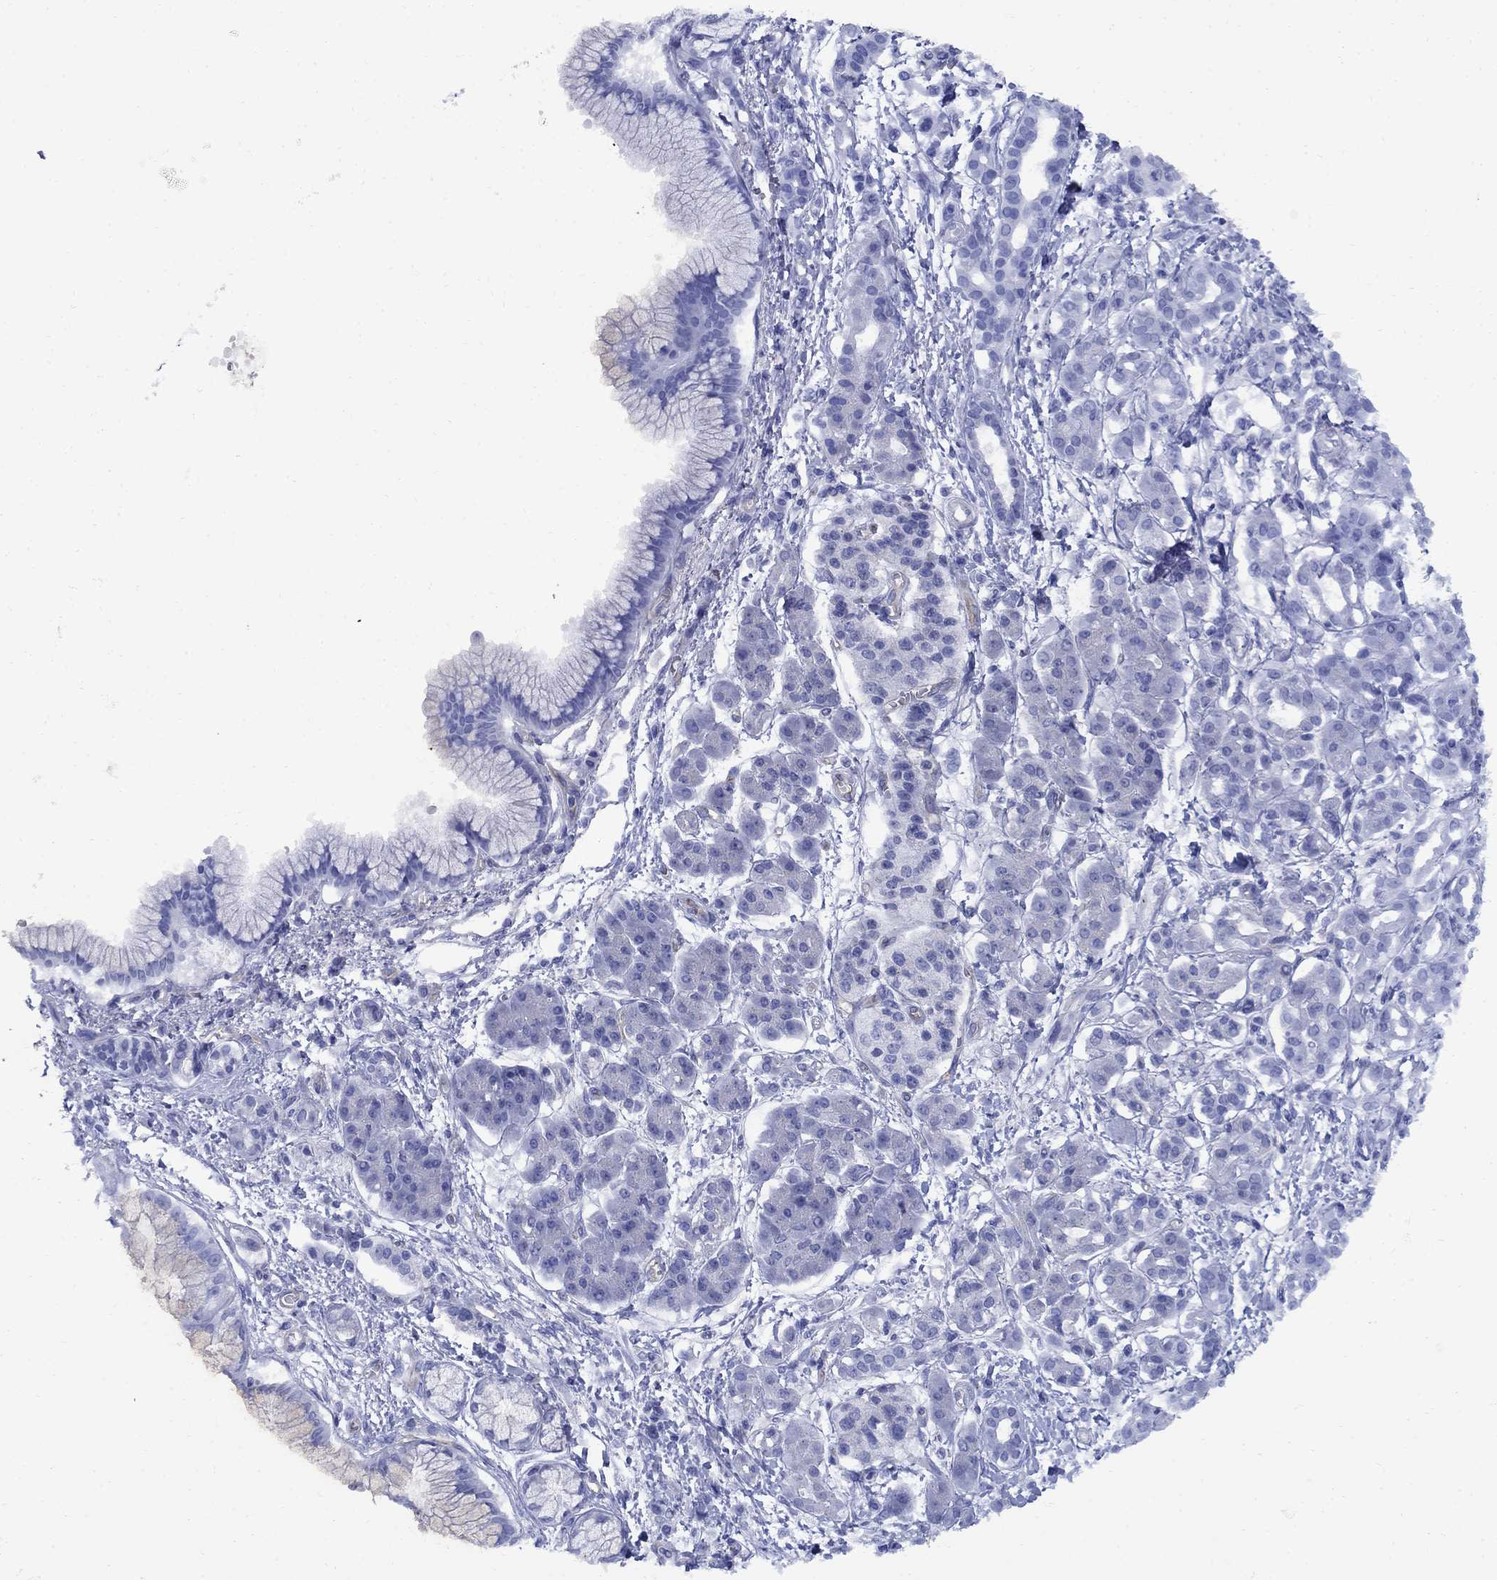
{"staining": {"intensity": "negative", "quantity": "none", "location": "none"}, "tissue": "pancreatic cancer", "cell_type": "Tumor cells", "image_type": "cancer", "snomed": [{"axis": "morphology", "description": "Adenocarcinoma, NOS"}, {"axis": "topography", "description": "Pancreas"}], "caption": "Tumor cells are negative for brown protein staining in pancreatic cancer. (DAB immunohistochemistry, high magnification).", "gene": "SMCP", "patient": {"sex": "male", "age": 72}}